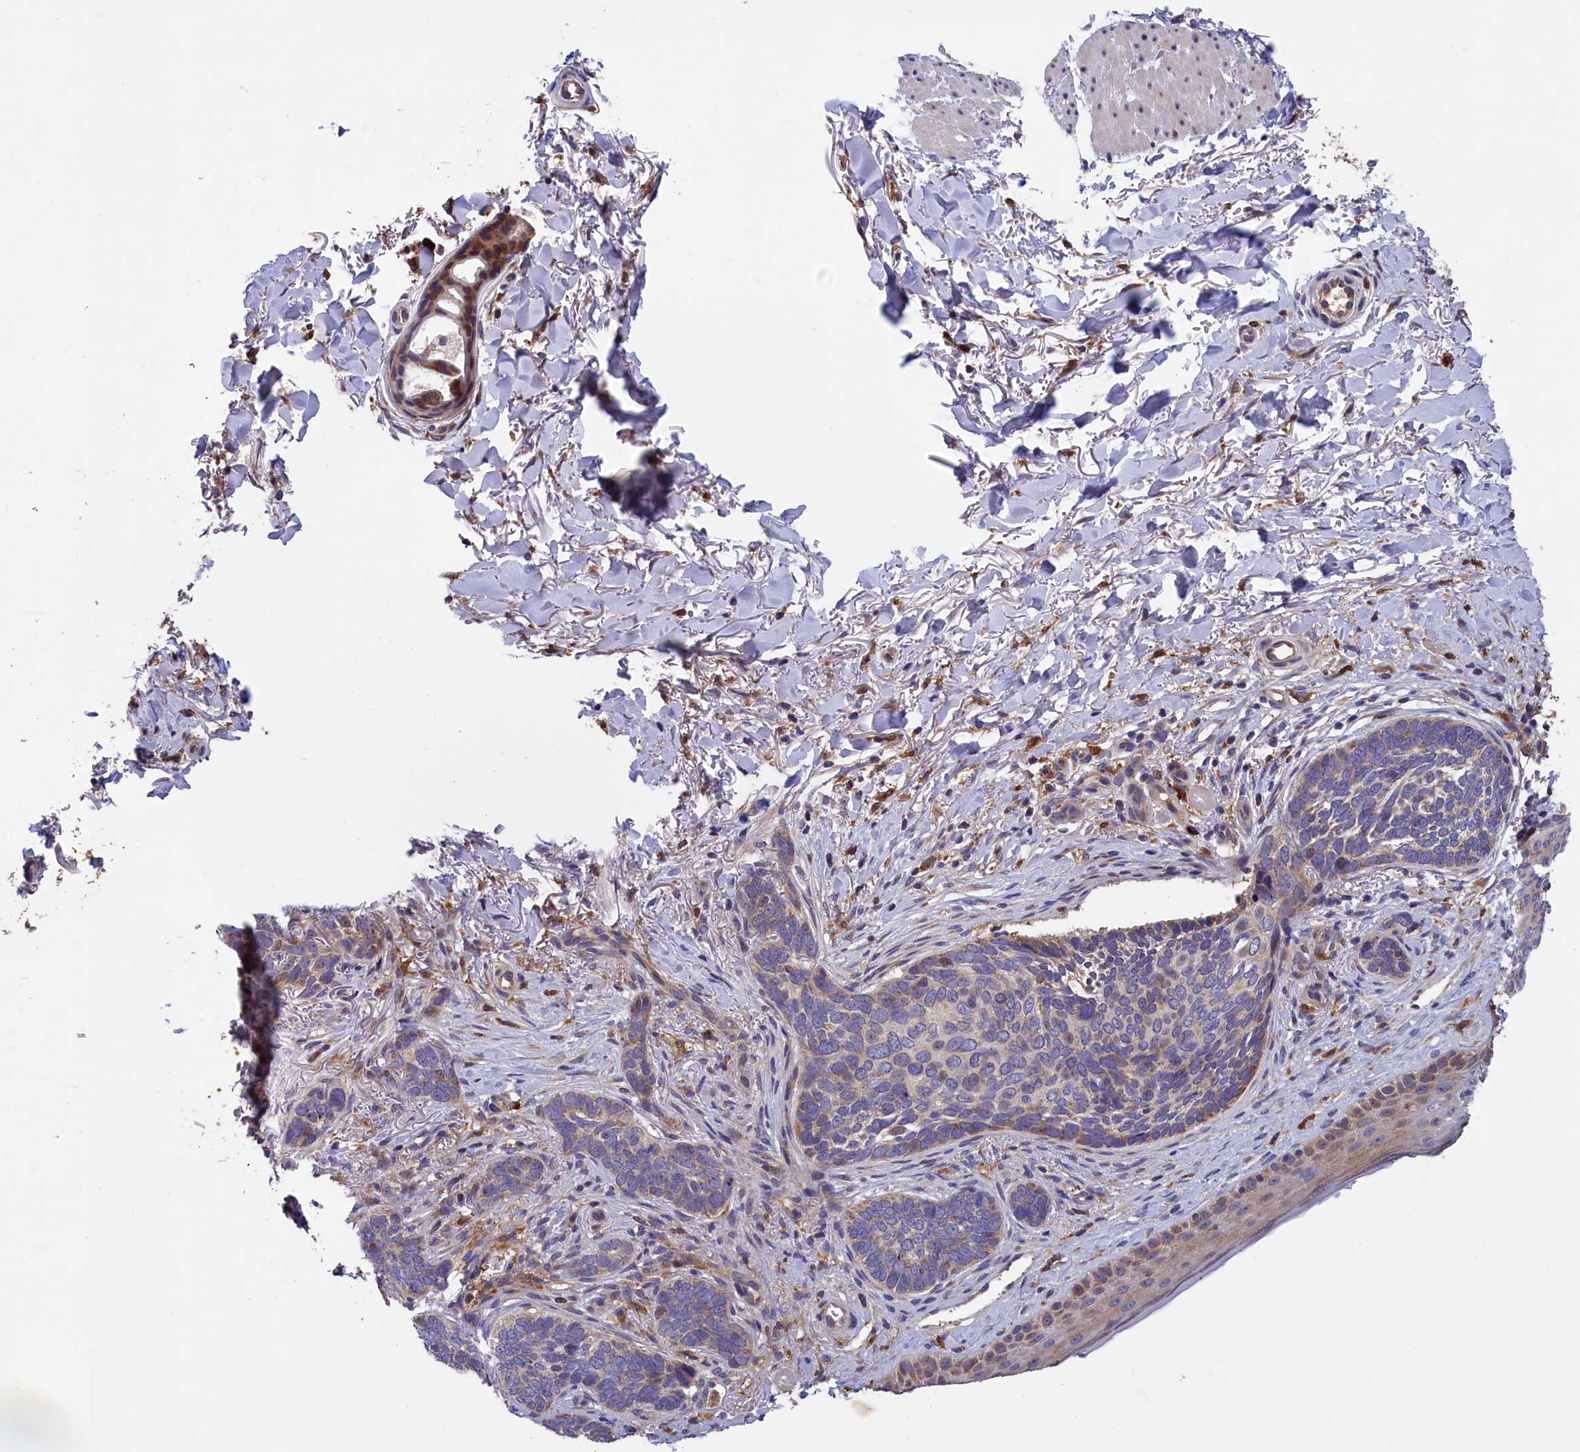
{"staining": {"intensity": "weak", "quantity": "25%-75%", "location": "cytoplasmic/membranous"}, "tissue": "skin cancer", "cell_type": "Tumor cells", "image_type": "cancer", "snomed": [{"axis": "morphology", "description": "Normal tissue, NOS"}, {"axis": "morphology", "description": "Basal cell carcinoma"}, {"axis": "topography", "description": "Skin"}], "caption": "Tumor cells demonstrate low levels of weak cytoplasmic/membranous staining in about 25%-75% of cells in basal cell carcinoma (skin).", "gene": "NAIP", "patient": {"sex": "female", "age": 67}}